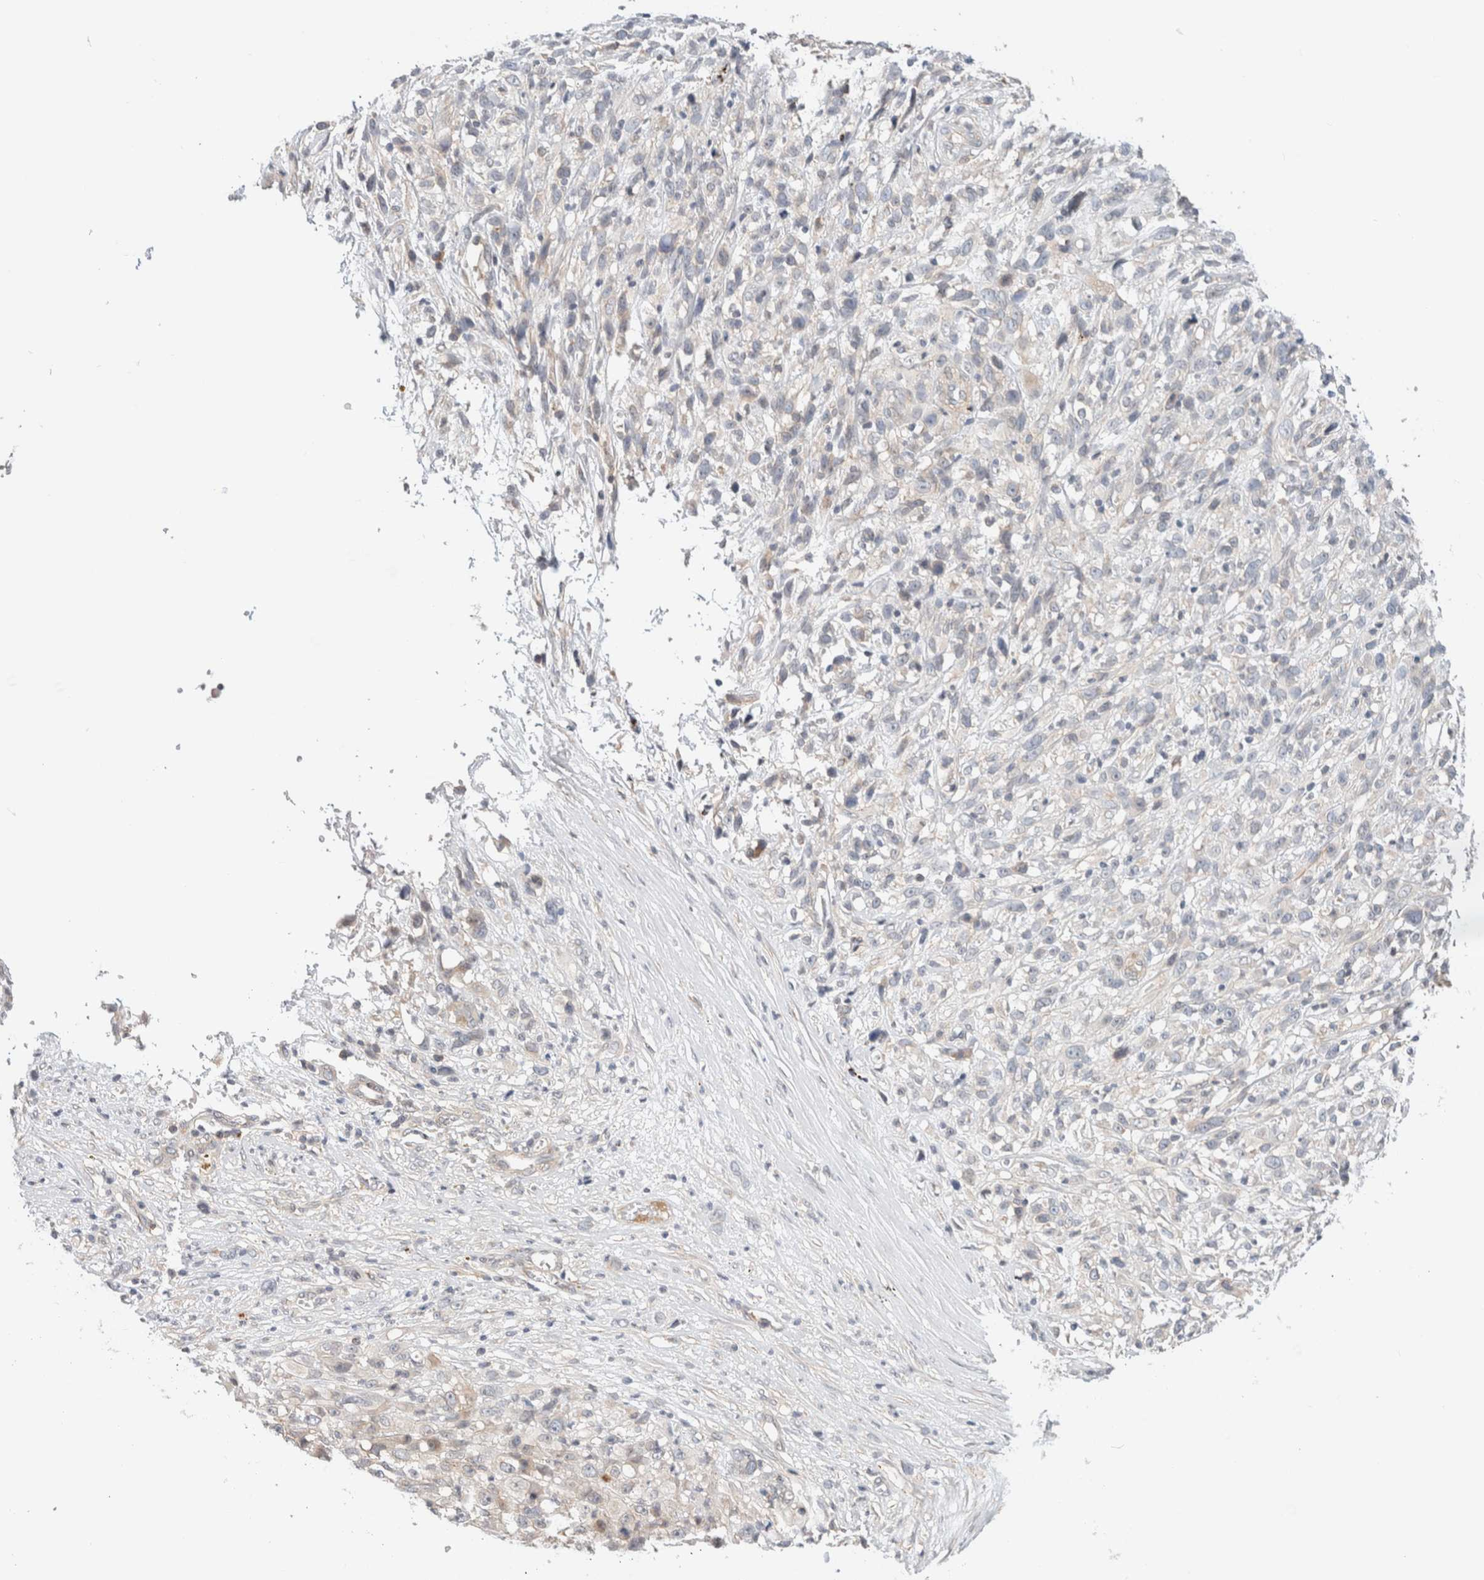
{"staining": {"intensity": "negative", "quantity": "none", "location": "none"}, "tissue": "melanoma", "cell_type": "Tumor cells", "image_type": "cancer", "snomed": [{"axis": "morphology", "description": "Malignant melanoma, NOS"}, {"axis": "topography", "description": "Skin"}], "caption": "IHC histopathology image of human melanoma stained for a protein (brown), which shows no staining in tumor cells.", "gene": "MARK3", "patient": {"sex": "female", "age": 55}}